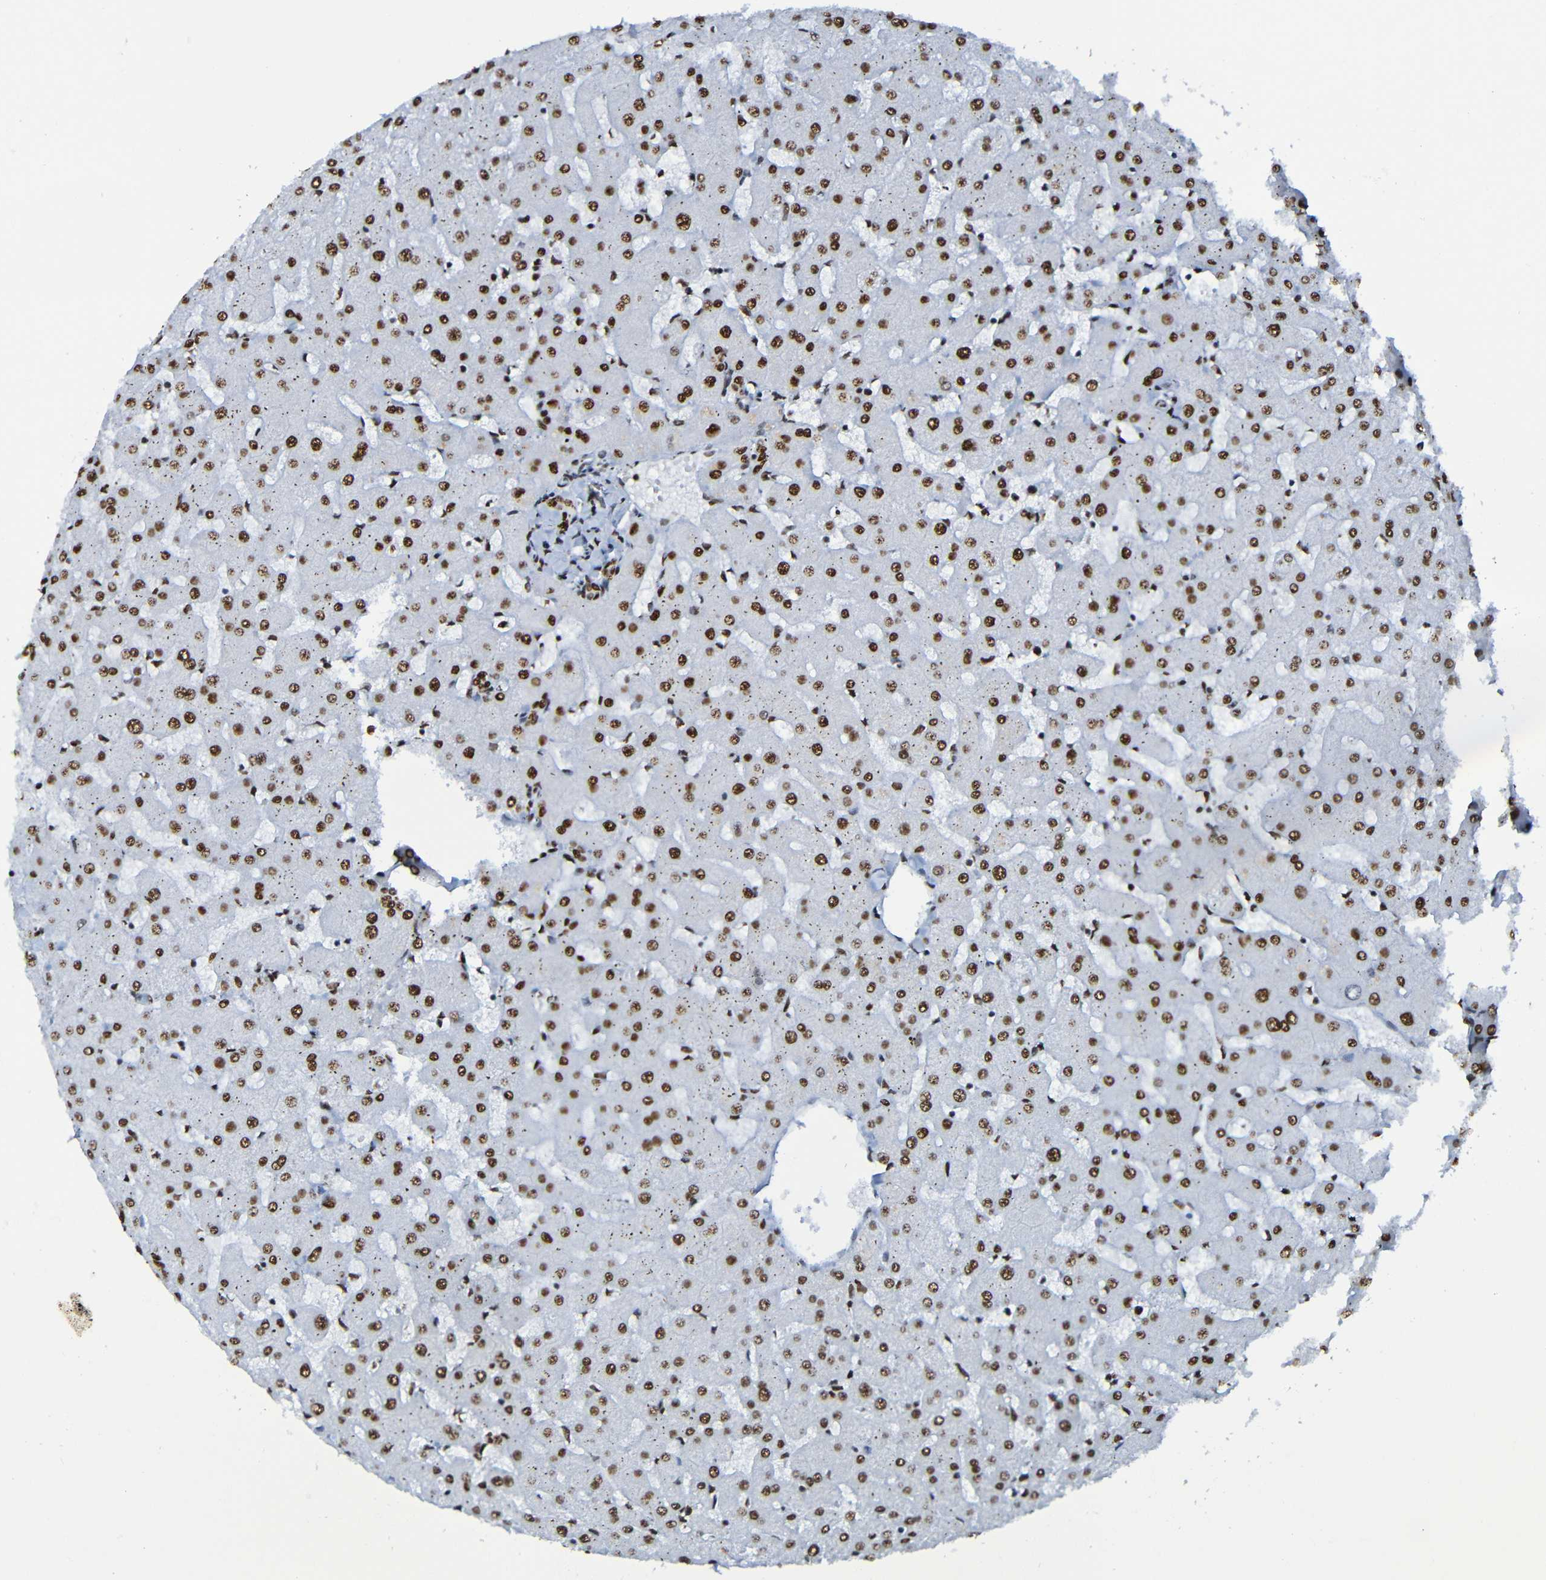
{"staining": {"intensity": "strong", "quantity": ">75%", "location": "nuclear"}, "tissue": "liver", "cell_type": "Cholangiocytes", "image_type": "normal", "snomed": [{"axis": "morphology", "description": "Normal tissue, NOS"}, {"axis": "topography", "description": "Liver"}], "caption": "A micrograph of liver stained for a protein demonstrates strong nuclear brown staining in cholangiocytes. The staining was performed using DAB to visualize the protein expression in brown, while the nuclei were stained in blue with hematoxylin (Magnification: 20x).", "gene": "SRSF3", "patient": {"sex": "female", "age": 63}}